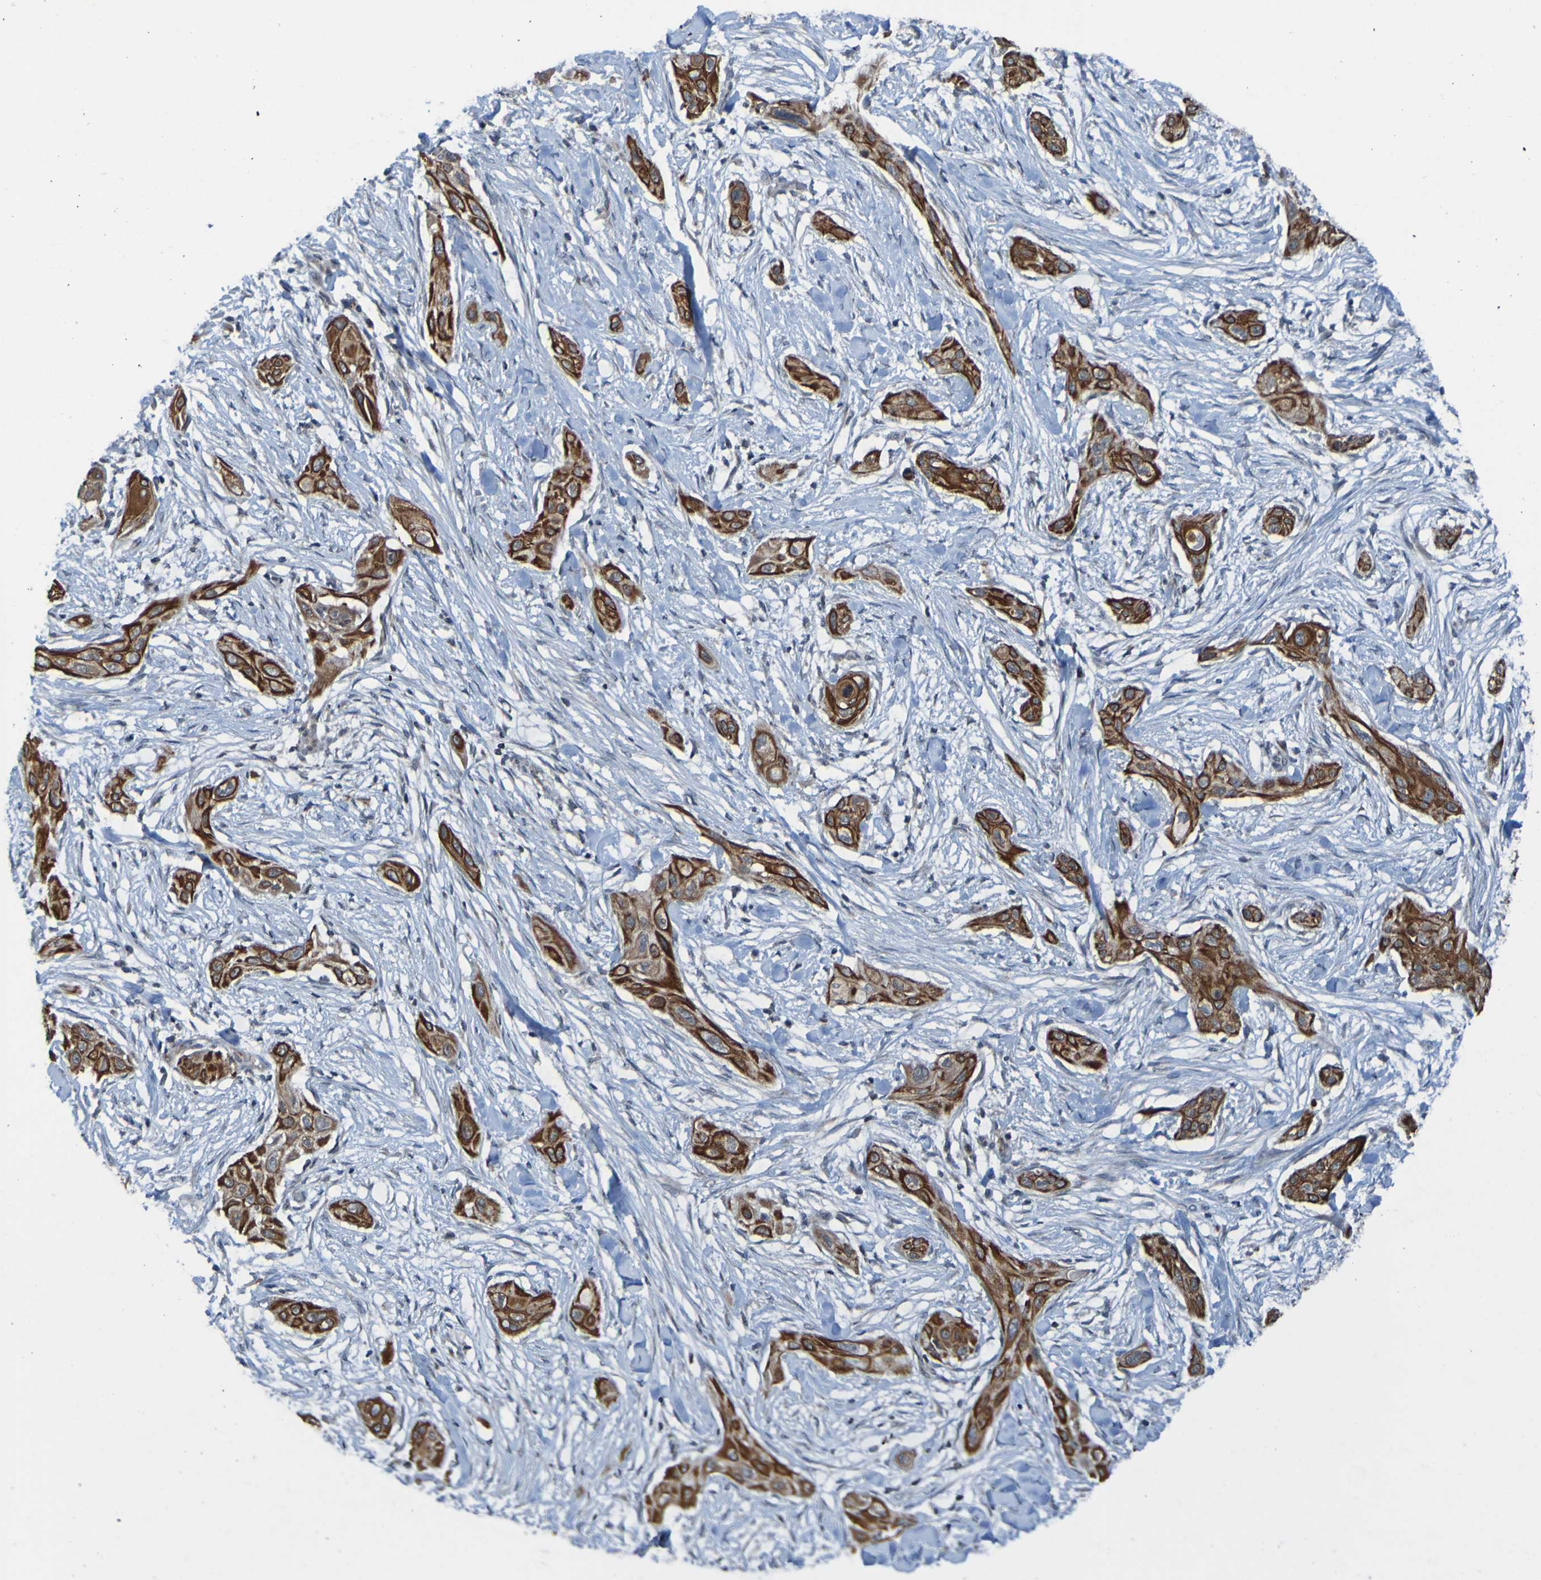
{"staining": {"intensity": "strong", "quantity": ">75%", "location": "cytoplasmic/membranous"}, "tissue": "lung cancer", "cell_type": "Tumor cells", "image_type": "cancer", "snomed": [{"axis": "morphology", "description": "Squamous cell carcinoma, NOS"}, {"axis": "topography", "description": "Lung"}], "caption": "This is a micrograph of immunohistochemistry (IHC) staining of lung cancer (squamous cell carcinoma), which shows strong staining in the cytoplasmic/membranous of tumor cells.", "gene": "UNG", "patient": {"sex": "female", "age": 47}}